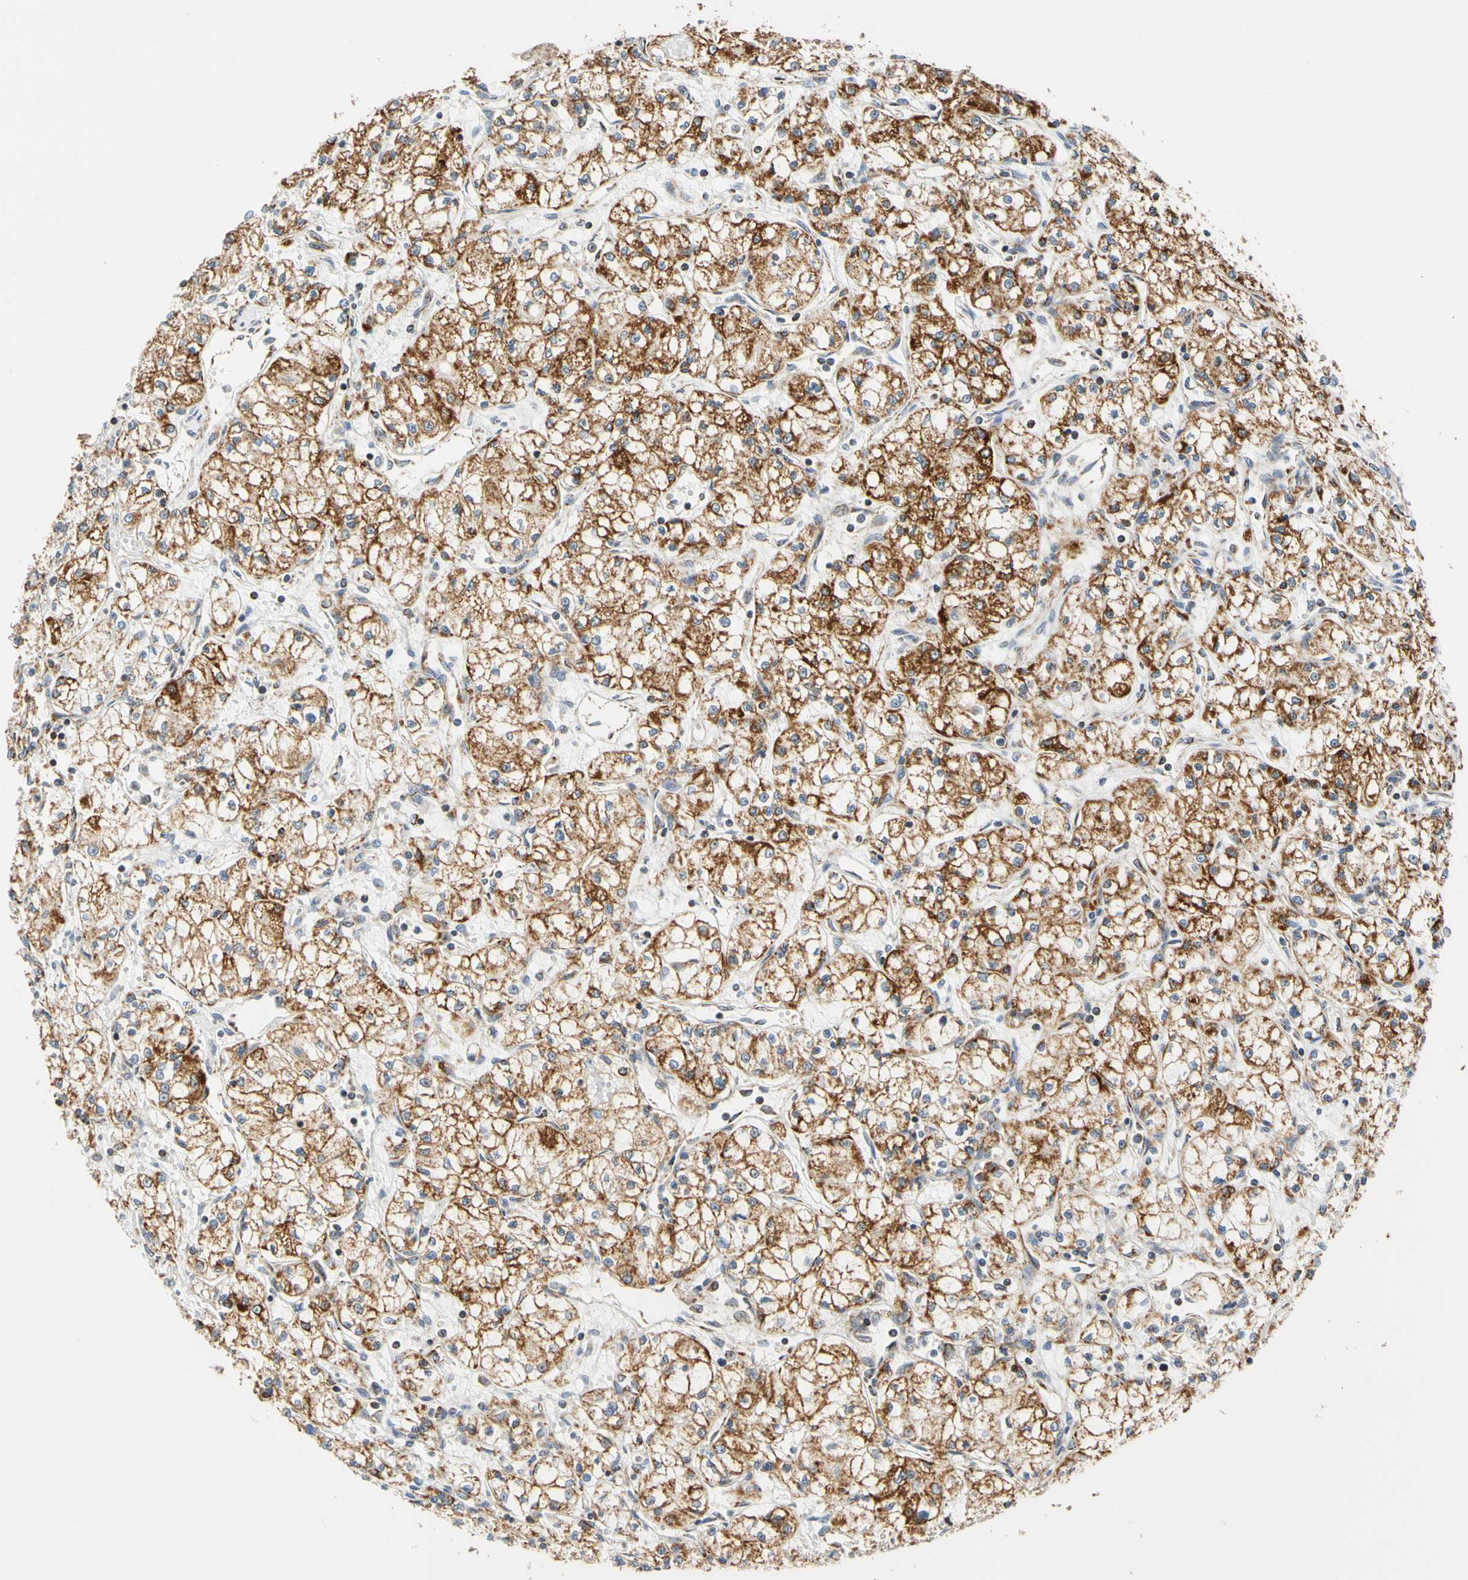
{"staining": {"intensity": "strong", "quantity": ">75%", "location": "cytoplasmic/membranous"}, "tissue": "renal cancer", "cell_type": "Tumor cells", "image_type": "cancer", "snomed": [{"axis": "morphology", "description": "Normal tissue, NOS"}, {"axis": "morphology", "description": "Adenocarcinoma, NOS"}, {"axis": "topography", "description": "Kidney"}], "caption": "Renal adenocarcinoma stained with a protein marker exhibits strong staining in tumor cells.", "gene": "SFXN3", "patient": {"sex": "male", "age": 59}}